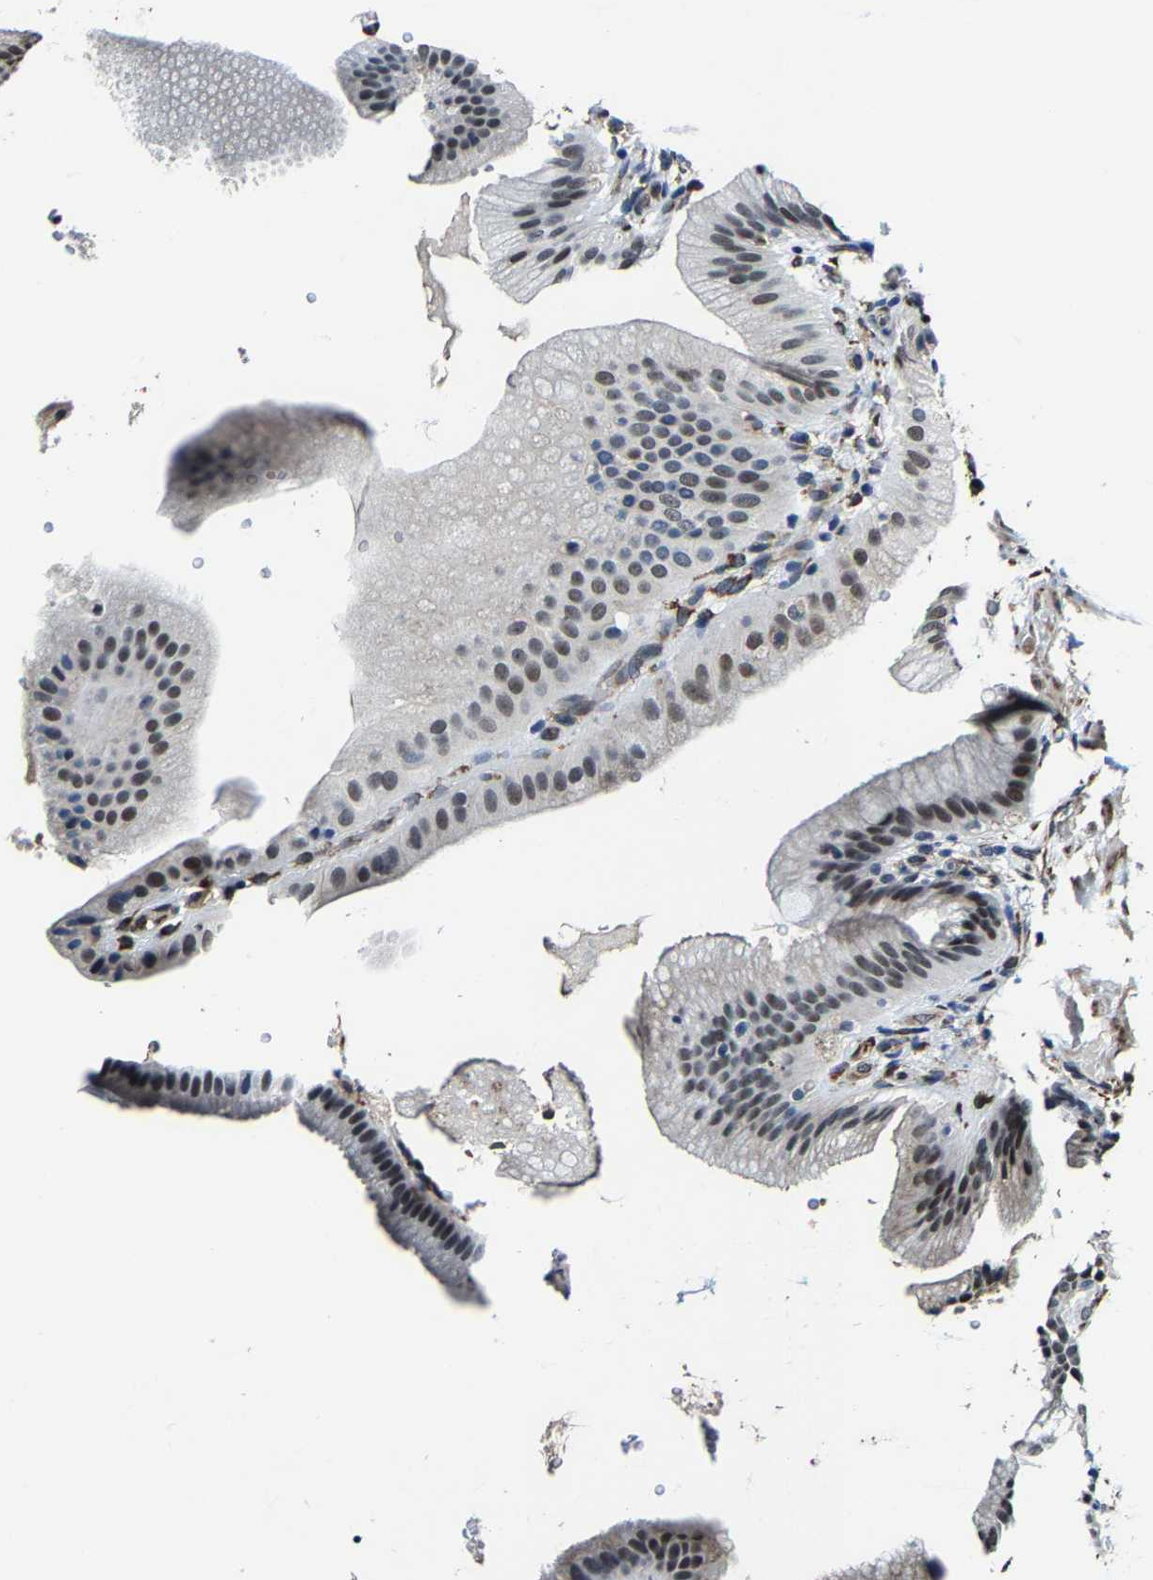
{"staining": {"intensity": "moderate", "quantity": "25%-75%", "location": "nuclear"}, "tissue": "gallbladder", "cell_type": "Glandular cells", "image_type": "normal", "snomed": [{"axis": "morphology", "description": "Normal tissue, NOS"}, {"axis": "topography", "description": "Gallbladder"}], "caption": "An image showing moderate nuclear staining in approximately 25%-75% of glandular cells in normal gallbladder, as visualized by brown immunohistochemical staining.", "gene": "METTL1", "patient": {"sex": "male", "age": 49}}